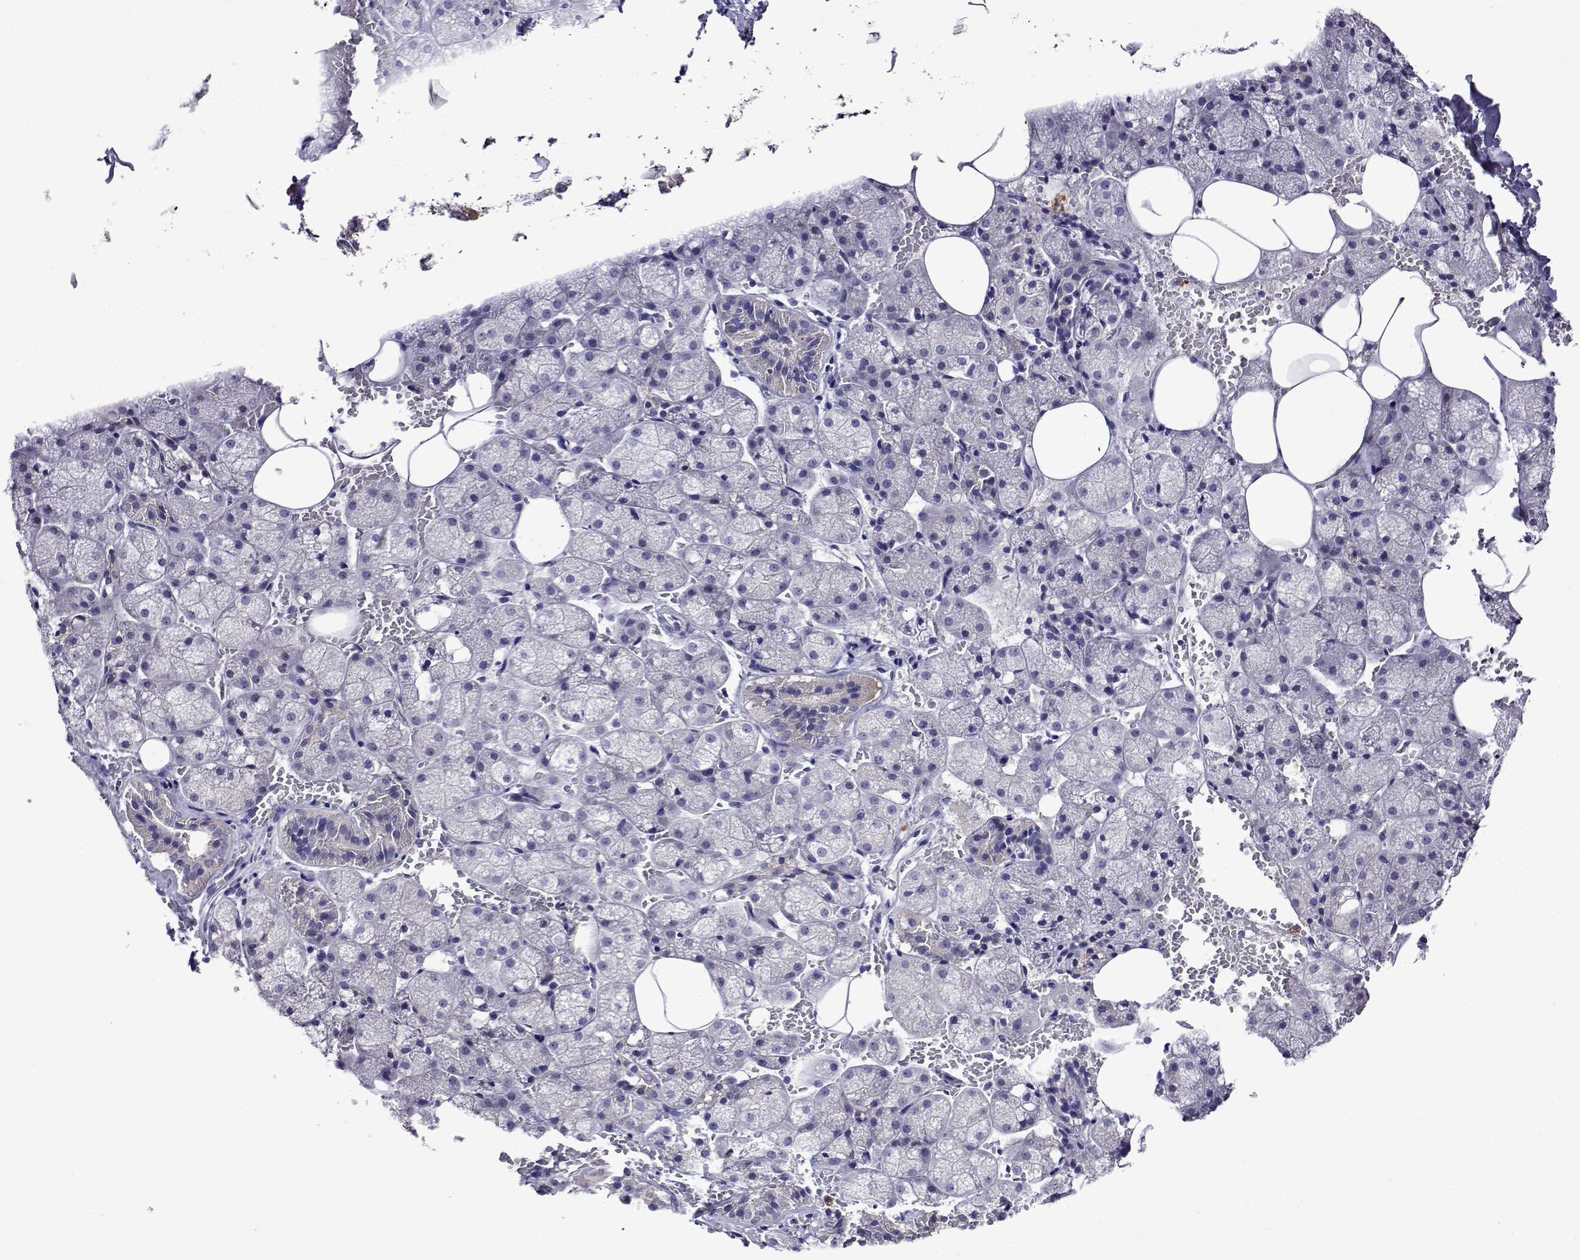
{"staining": {"intensity": "strong", "quantity": "25%-75%", "location": "cytoplasmic/membranous"}, "tissue": "salivary gland", "cell_type": "Glandular cells", "image_type": "normal", "snomed": [{"axis": "morphology", "description": "Normal tissue, NOS"}, {"axis": "topography", "description": "Salivary gland"}, {"axis": "topography", "description": "Peripheral nerve tissue"}], "caption": "This photomicrograph exhibits immunohistochemistry staining of unremarkable salivary gland, with high strong cytoplasmic/membranous expression in about 25%-75% of glandular cells.", "gene": "SULT2A1", "patient": {"sex": "male", "age": 38}}